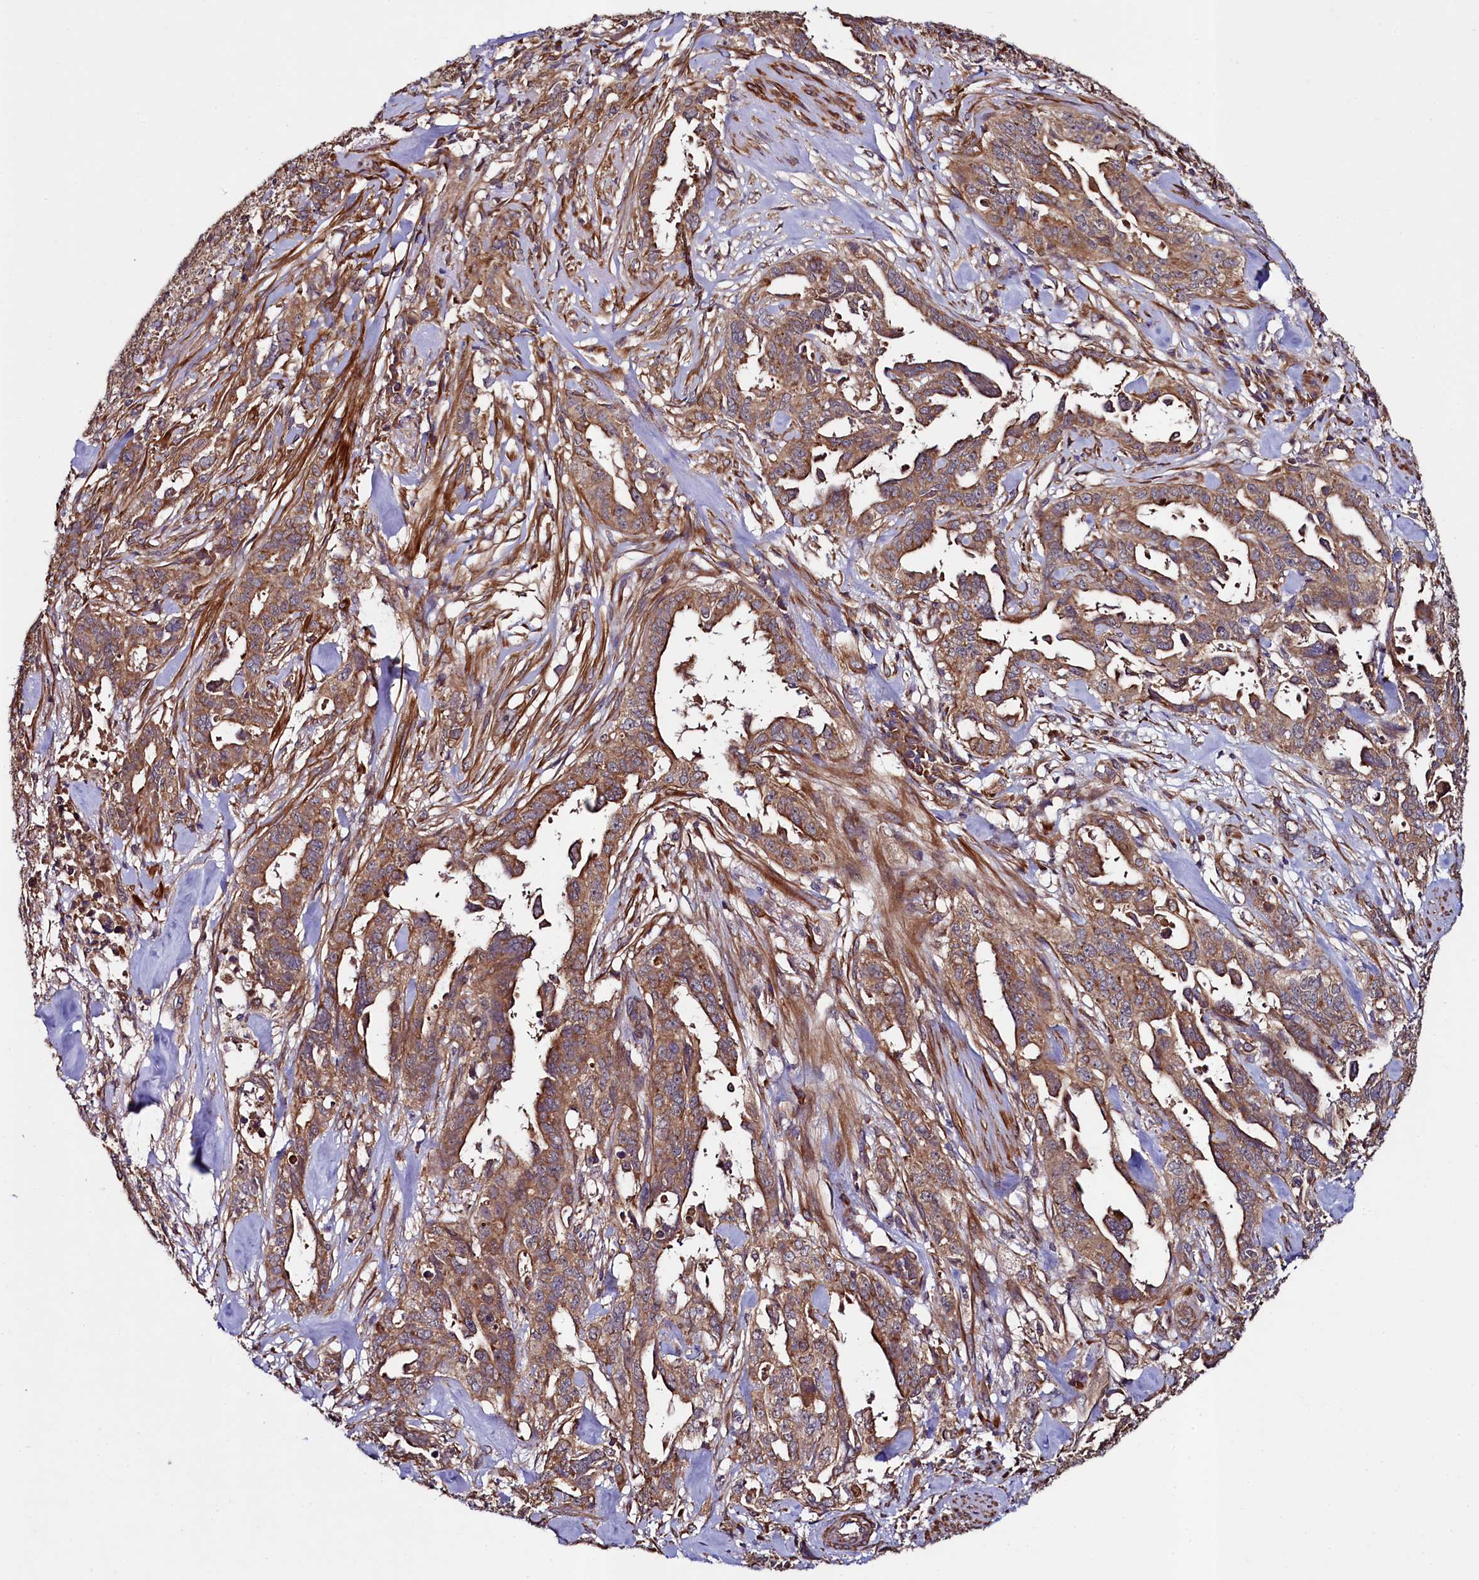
{"staining": {"intensity": "moderate", "quantity": ">75%", "location": "cytoplasmic/membranous"}, "tissue": "endometrial cancer", "cell_type": "Tumor cells", "image_type": "cancer", "snomed": [{"axis": "morphology", "description": "Adenocarcinoma, NOS"}, {"axis": "topography", "description": "Endometrium"}], "caption": "A brown stain shows moderate cytoplasmic/membranous positivity of a protein in endometrial cancer tumor cells.", "gene": "CCDC102A", "patient": {"sex": "female", "age": 65}}